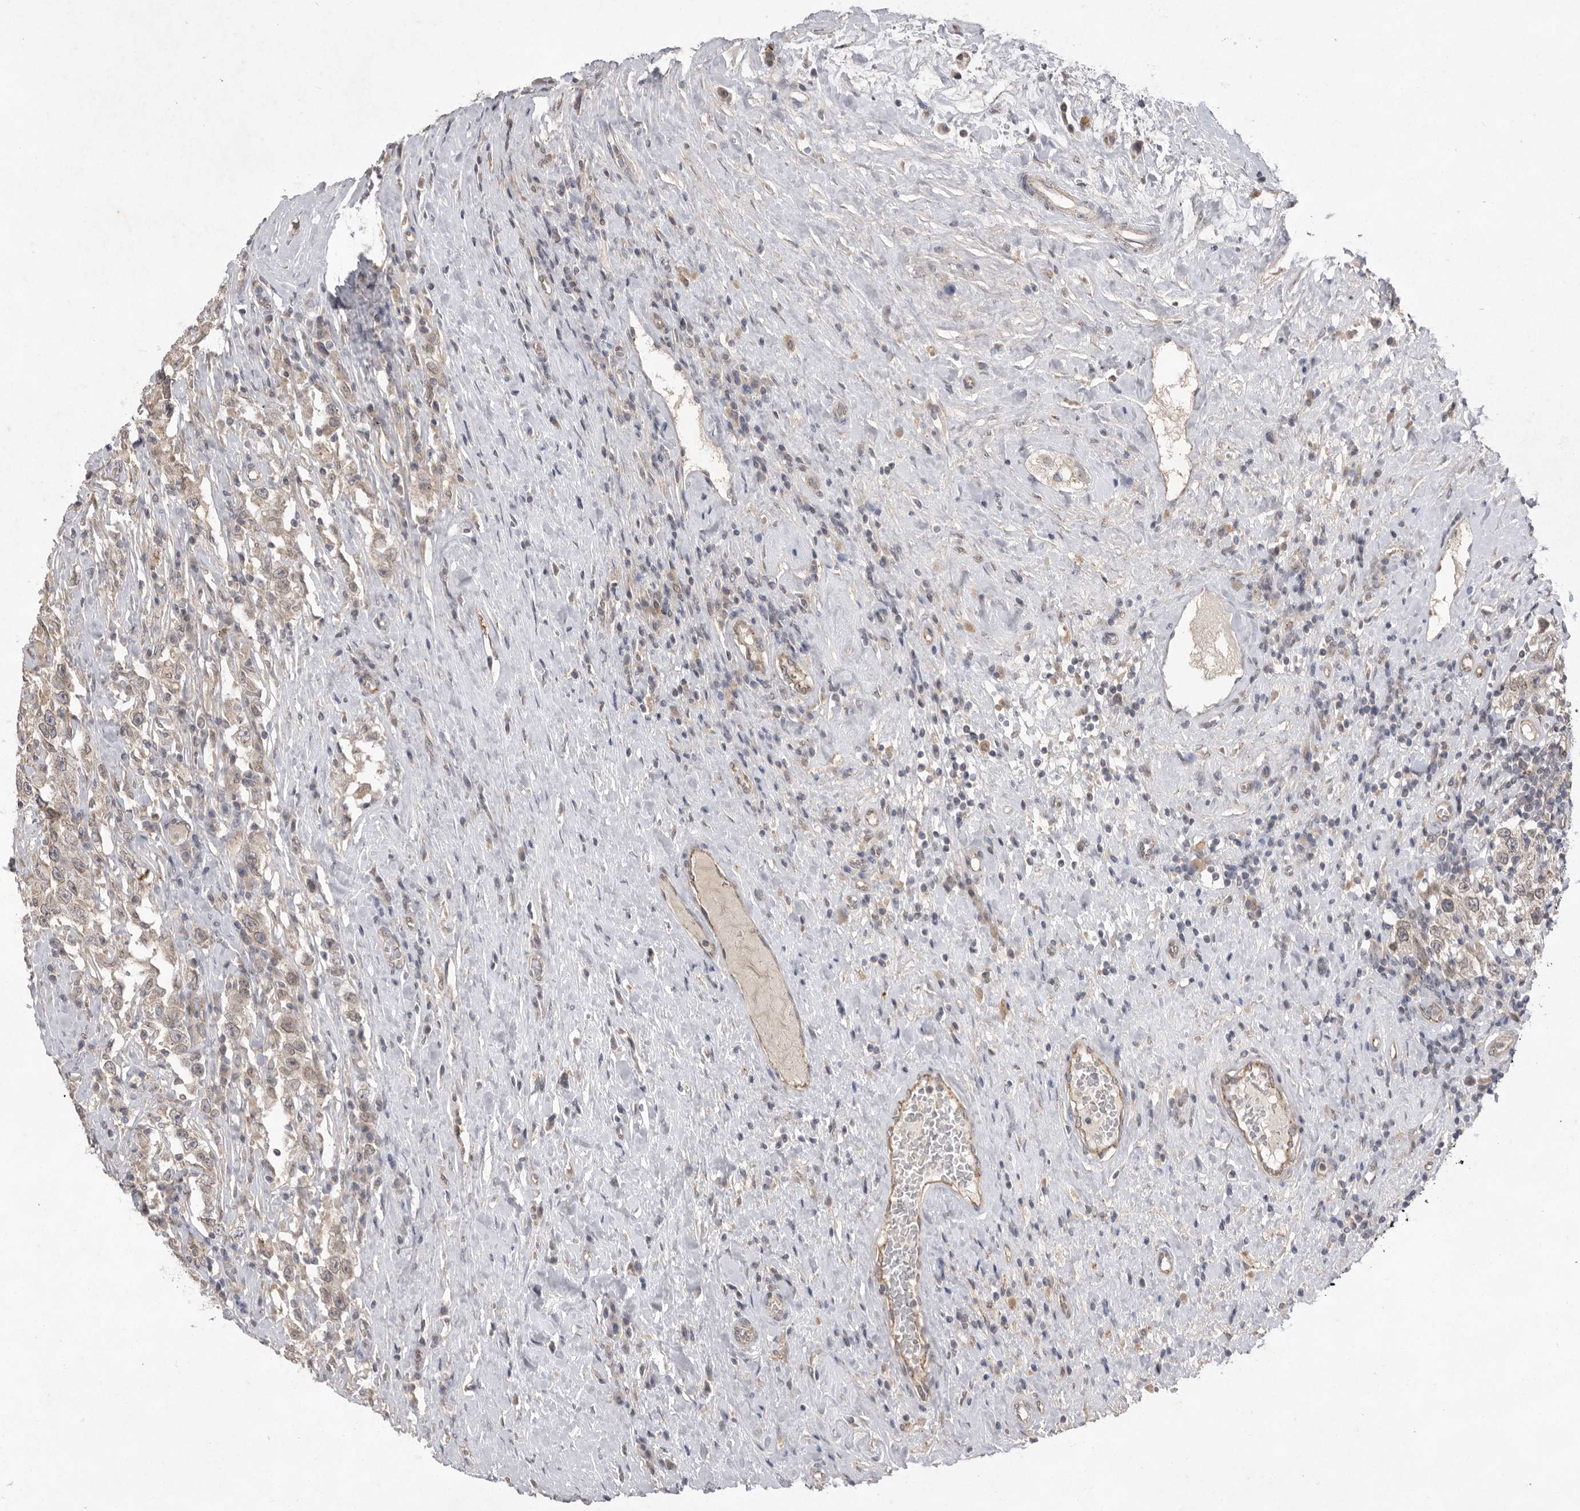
{"staining": {"intensity": "weak", "quantity": "25%-75%", "location": "cytoplasmic/membranous,nuclear"}, "tissue": "testis cancer", "cell_type": "Tumor cells", "image_type": "cancer", "snomed": [{"axis": "morphology", "description": "Seminoma, NOS"}, {"axis": "topography", "description": "Testis"}], "caption": "High-power microscopy captured an IHC image of testis cancer (seminoma), revealing weak cytoplasmic/membranous and nuclear staining in approximately 25%-75% of tumor cells.", "gene": "TLR3", "patient": {"sex": "male", "age": 41}}